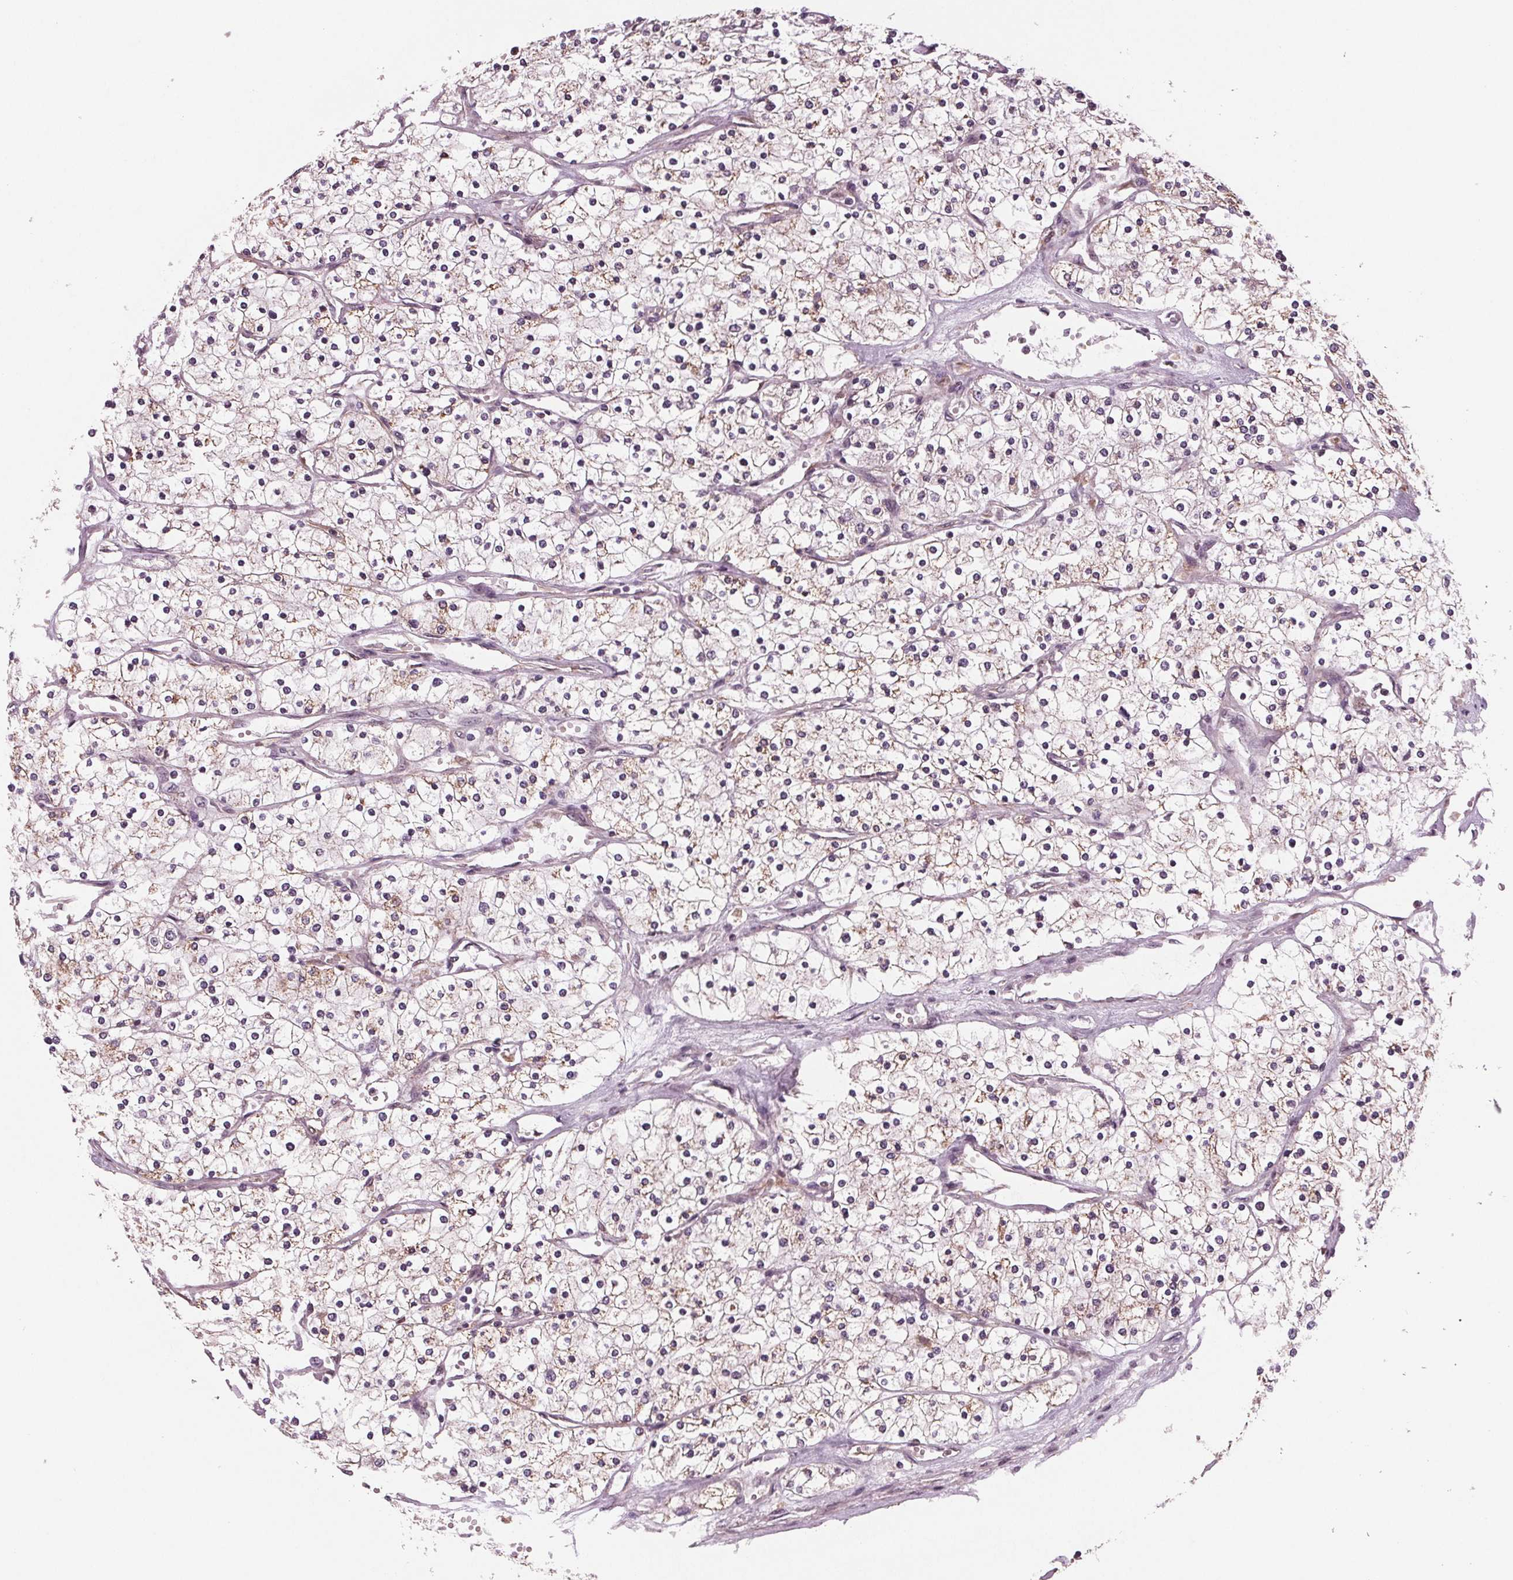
{"staining": {"intensity": "weak", "quantity": "25%-75%", "location": "cytoplasmic/membranous"}, "tissue": "renal cancer", "cell_type": "Tumor cells", "image_type": "cancer", "snomed": [{"axis": "morphology", "description": "Adenocarcinoma, NOS"}, {"axis": "topography", "description": "Kidney"}], "caption": "Renal cancer stained for a protein (brown) demonstrates weak cytoplasmic/membranous positive positivity in about 25%-75% of tumor cells.", "gene": "STAT3", "patient": {"sex": "male", "age": 80}}